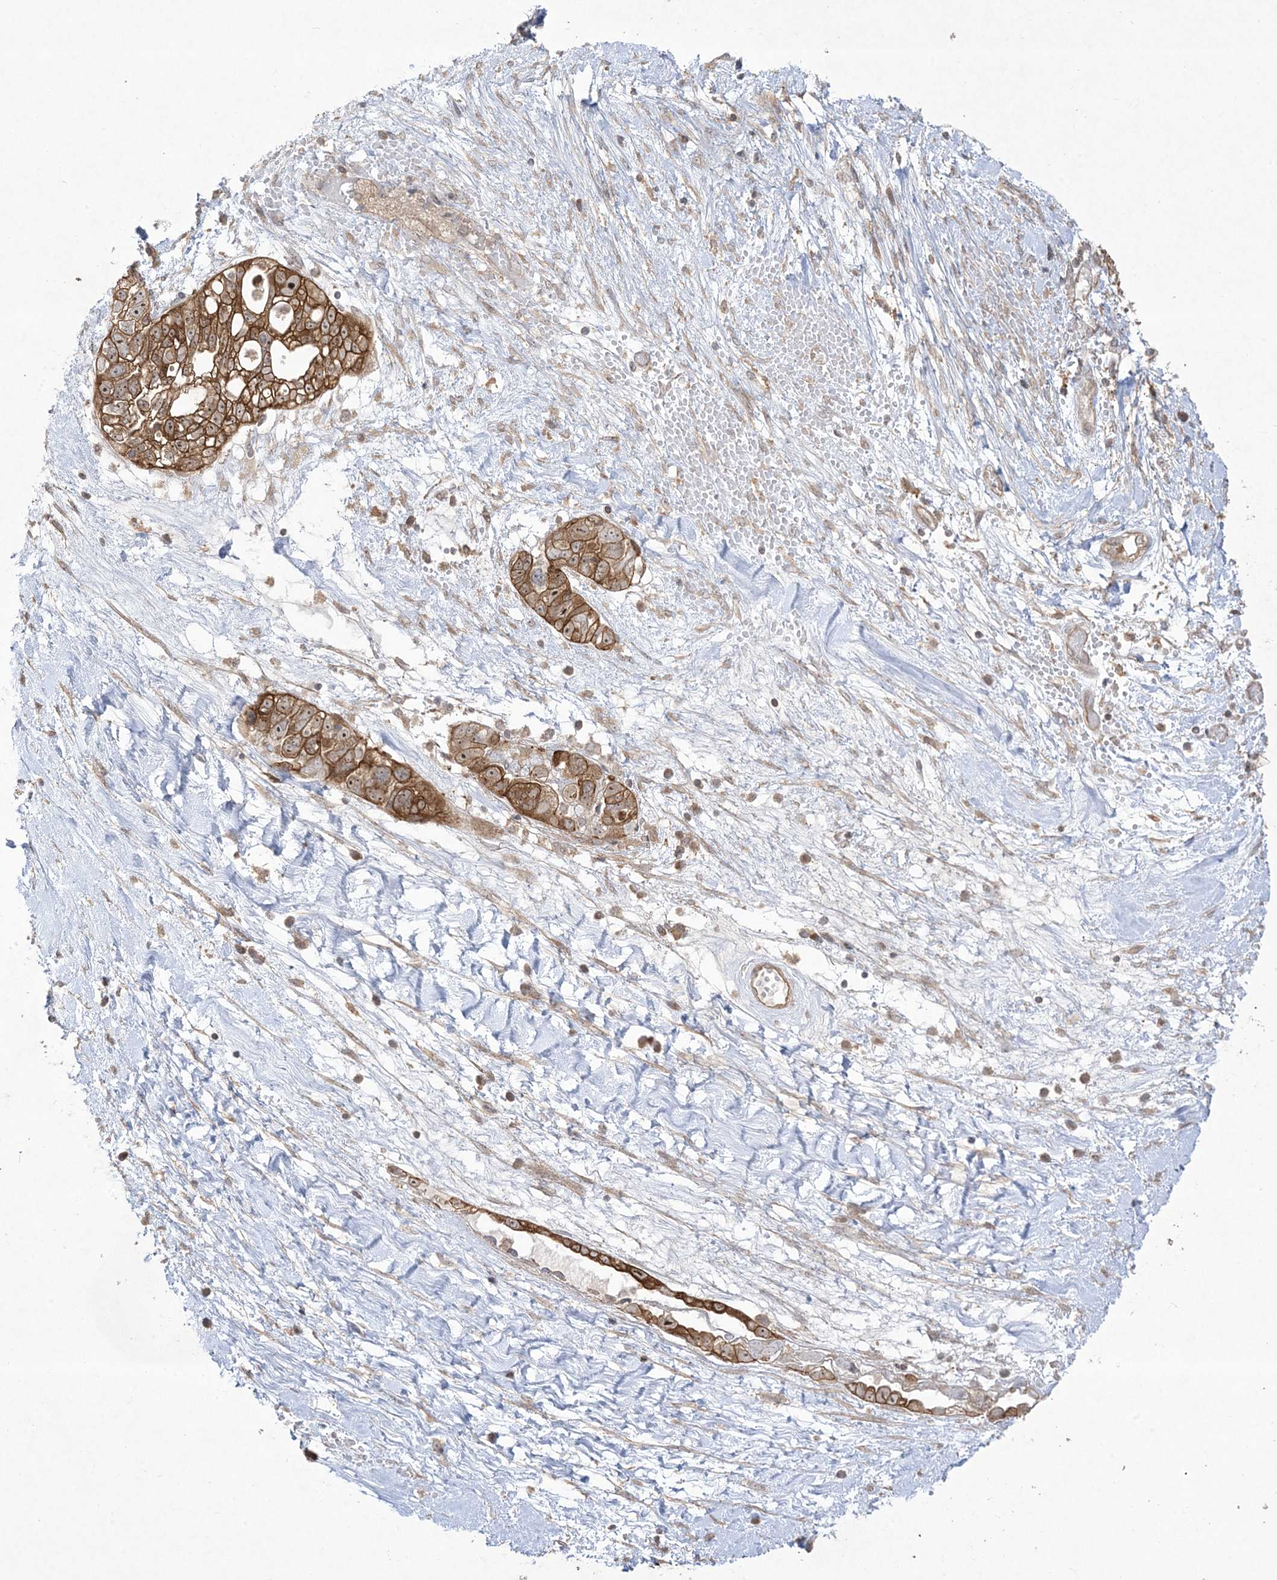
{"staining": {"intensity": "moderate", "quantity": ">75%", "location": "cytoplasmic/membranous,nuclear"}, "tissue": "ovarian cancer", "cell_type": "Tumor cells", "image_type": "cancer", "snomed": [{"axis": "morphology", "description": "Carcinoma, NOS"}, {"axis": "morphology", "description": "Cystadenocarcinoma, serous, NOS"}, {"axis": "topography", "description": "Ovary"}], "caption": "Ovarian cancer stained for a protein (brown) shows moderate cytoplasmic/membranous and nuclear positive staining in approximately >75% of tumor cells.", "gene": "SOGA3", "patient": {"sex": "female", "age": 69}}